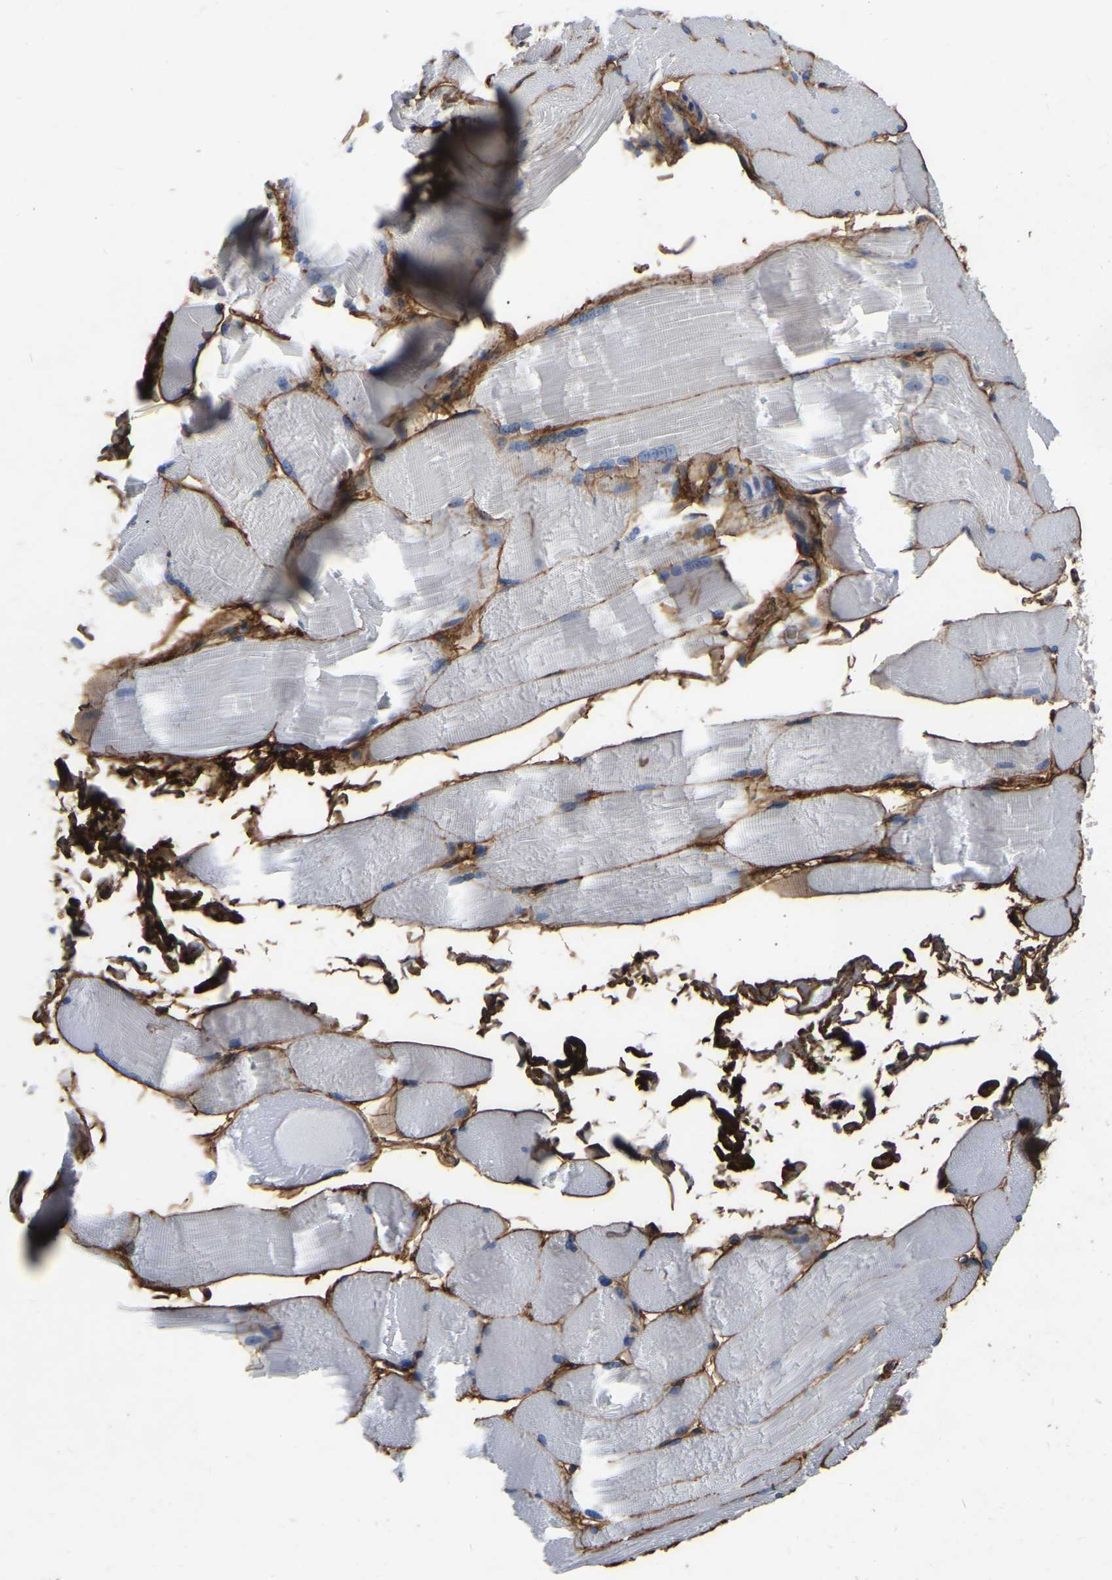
{"staining": {"intensity": "negative", "quantity": "none", "location": "none"}, "tissue": "skeletal muscle", "cell_type": "Myocytes", "image_type": "normal", "snomed": [{"axis": "morphology", "description": "Normal tissue, NOS"}, {"axis": "topography", "description": "Skin"}, {"axis": "topography", "description": "Skeletal muscle"}], "caption": "Myocytes are negative for brown protein staining in unremarkable skeletal muscle. The staining was performed using DAB (3,3'-diaminobenzidine) to visualize the protein expression in brown, while the nuclei were stained in blue with hematoxylin (Magnification: 20x).", "gene": "COL6A1", "patient": {"sex": "male", "age": 83}}